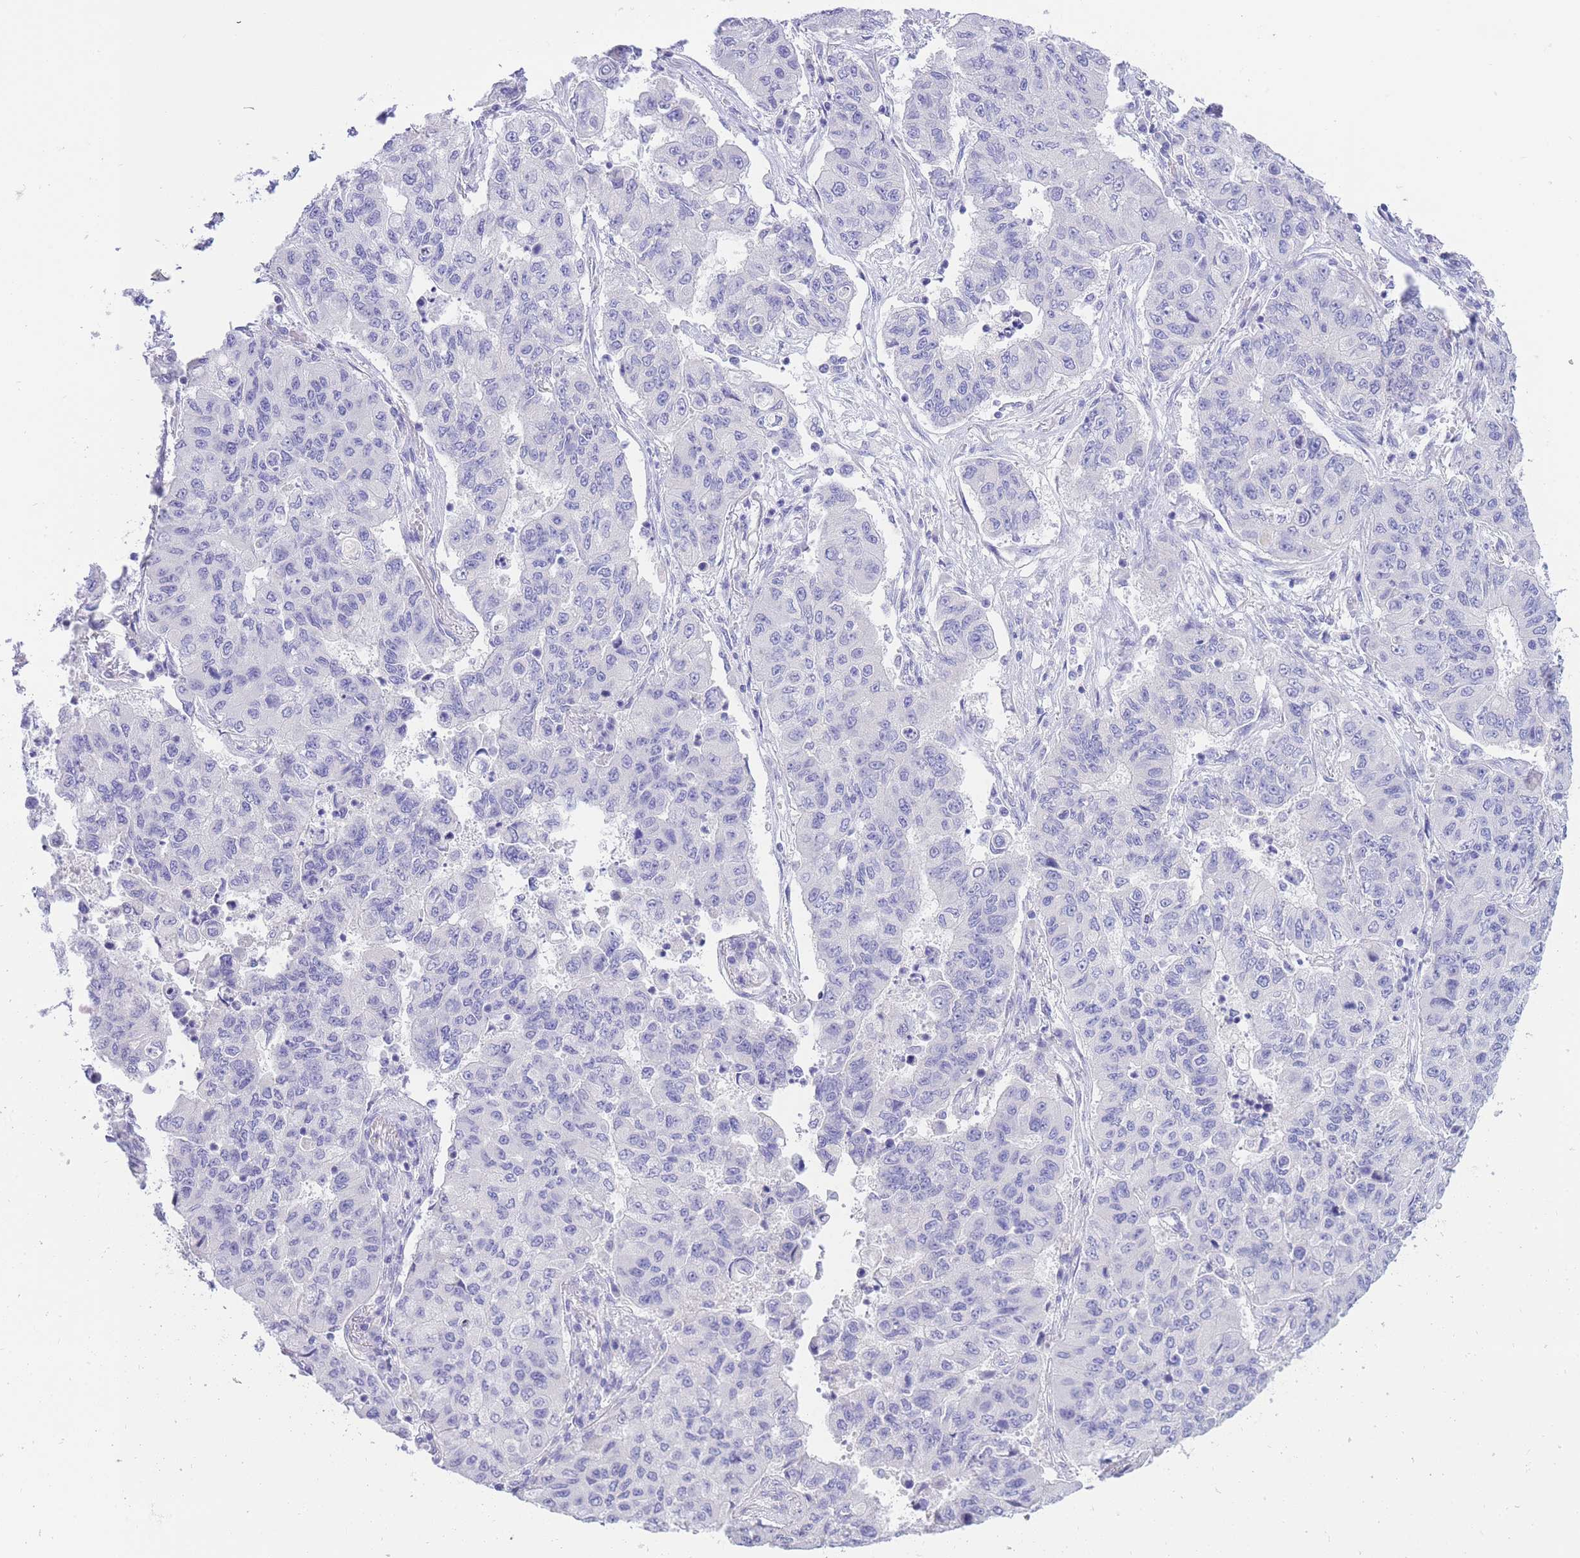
{"staining": {"intensity": "negative", "quantity": "none", "location": "none"}, "tissue": "lung cancer", "cell_type": "Tumor cells", "image_type": "cancer", "snomed": [{"axis": "morphology", "description": "Squamous cell carcinoma, NOS"}, {"axis": "topography", "description": "Lung"}], "caption": "A high-resolution photomicrograph shows immunohistochemistry (IHC) staining of lung squamous cell carcinoma, which exhibits no significant expression in tumor cells.", "gene": "SULT1A1", "patient": {"sex": "male", "age": 74}}